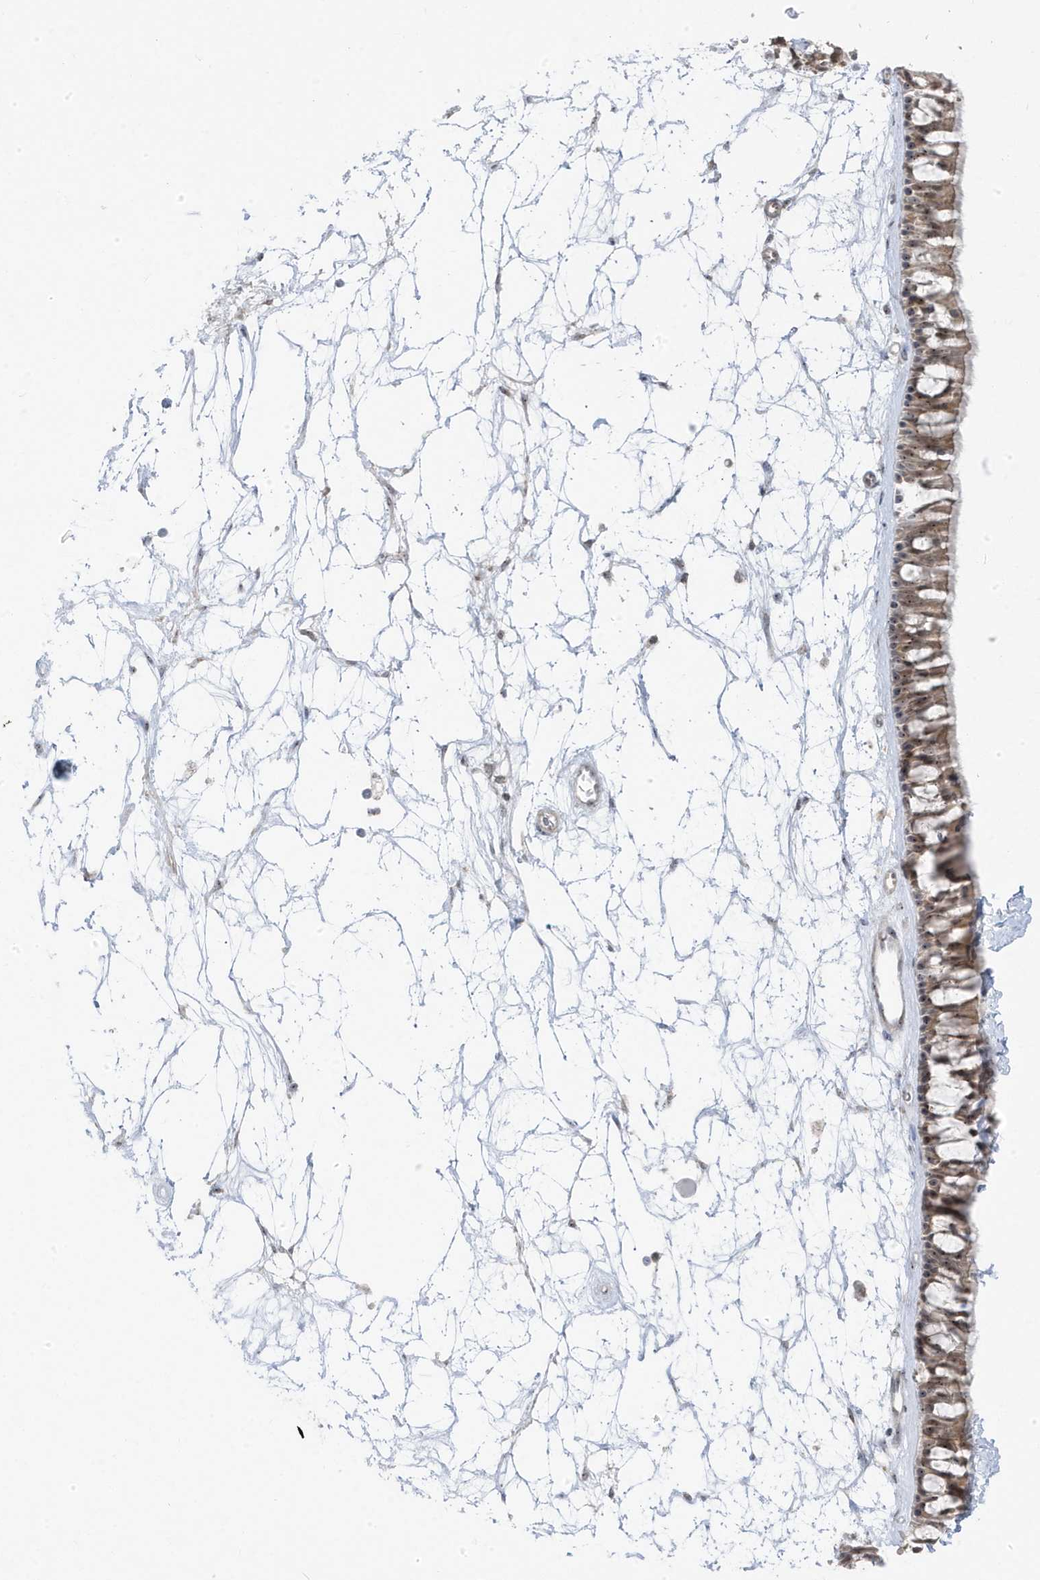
{"staining": {"intensity": "moderate", "quantity": "25%-75%", "location": "cytoplasmic/membranous,nuclear"}, "tissue": "nasopharynx", "cell_type": "Respiratory epithelial cells", "image_type": "normal", "snomed": [{"axis": "morphology", "description": "Normal tissue, NOS"}, {"axis": "topography", "description": "Nasopharynx"}], "caption": "This is a micrograph of immunohistochemistry (IHC) staining of benign nasopharynx, which shows moderate expression in the cytoplasmic/membranous,nuclear of respiratory epithelial cells.", "gene": "TSEN15", "patient": {"sex": "male", "age": 64}}